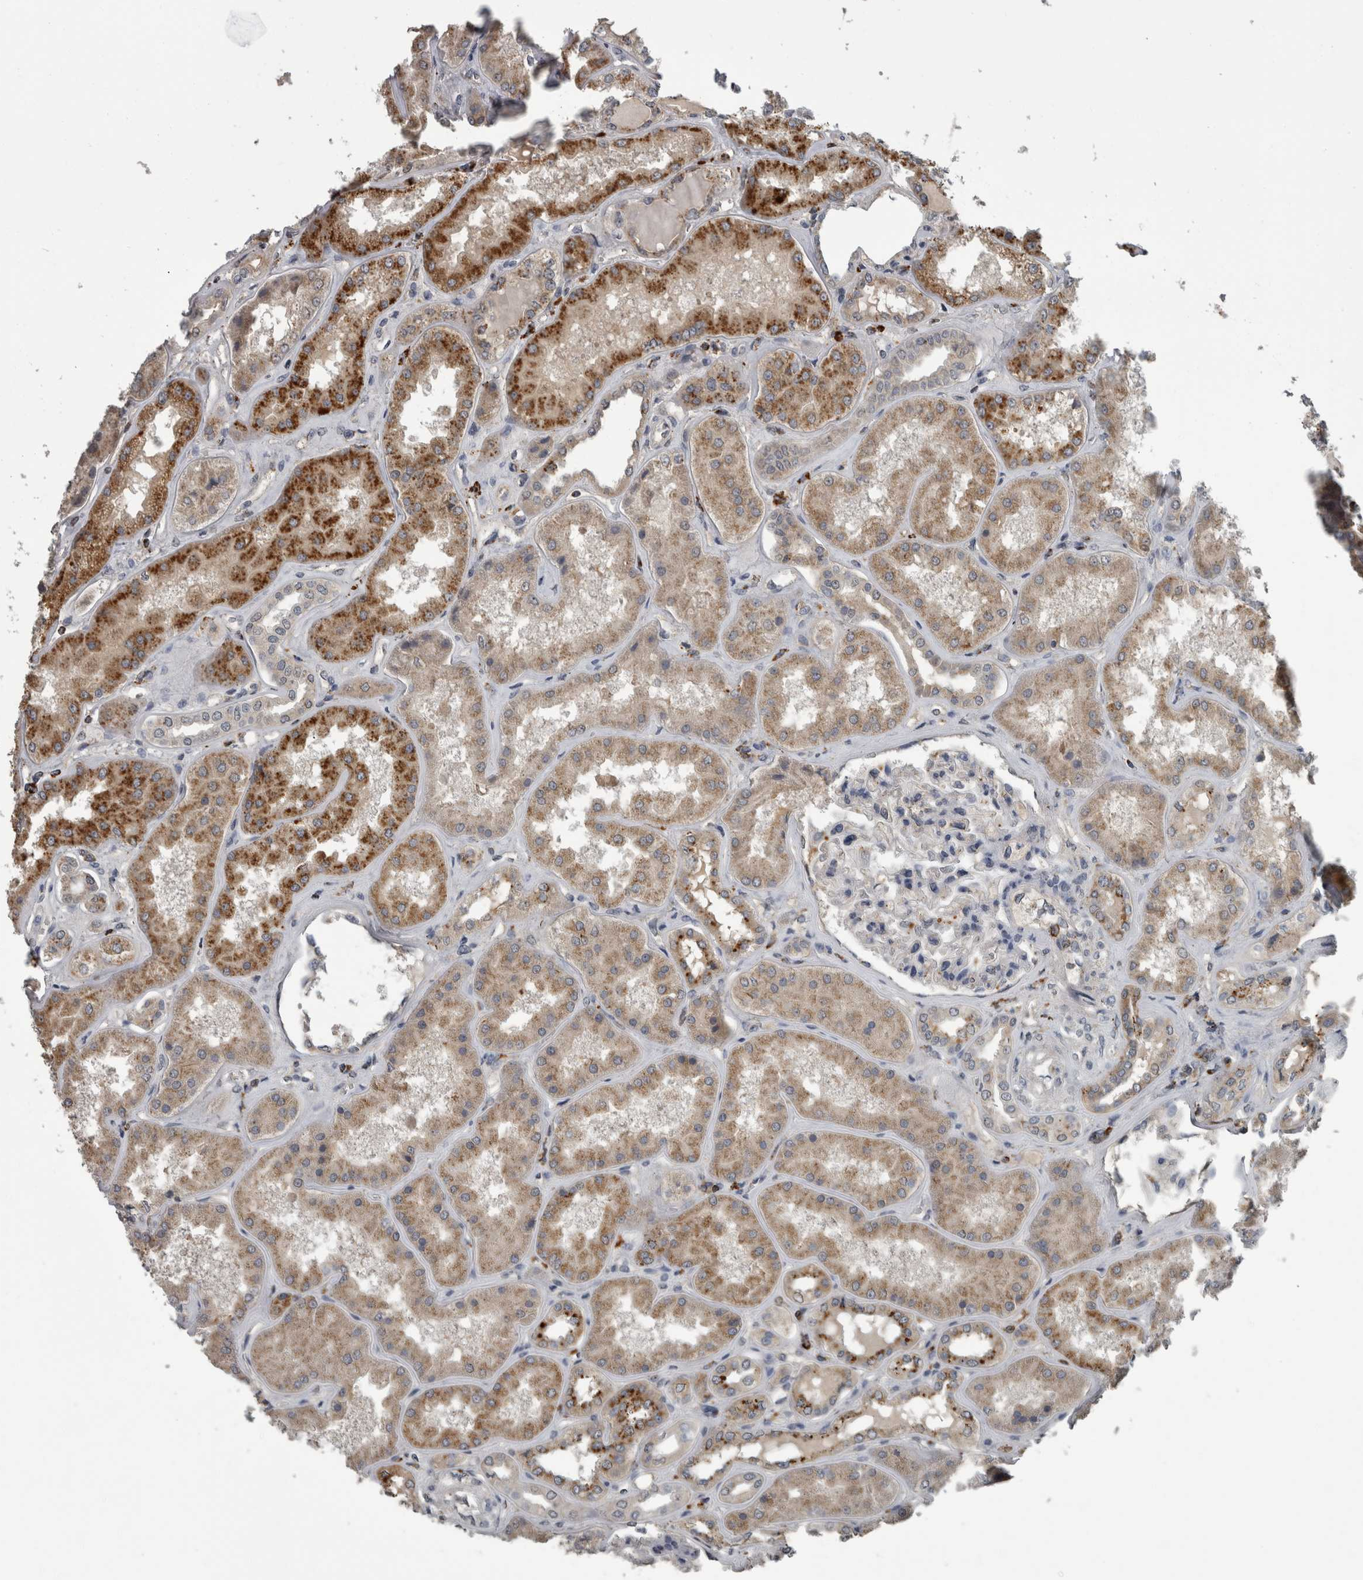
{"staining": {"intensity": "negative", "quantity": "none", "location": "none"}, "tissue": "kidney", "cell_type": "Cells in glomeruli", "image_type": "normal", "snomed": [{"axis": "morphology", "description": "Normal tissue, NOS"}, {"axis": "topography", "description": "Kidney"}], "caption": "This is an IHC micrograph of unremarkable human kidney. There is no staining in cells in glomeruli.", "gene": "NAAA", "patient": {"sex": "female", "age": 56}}